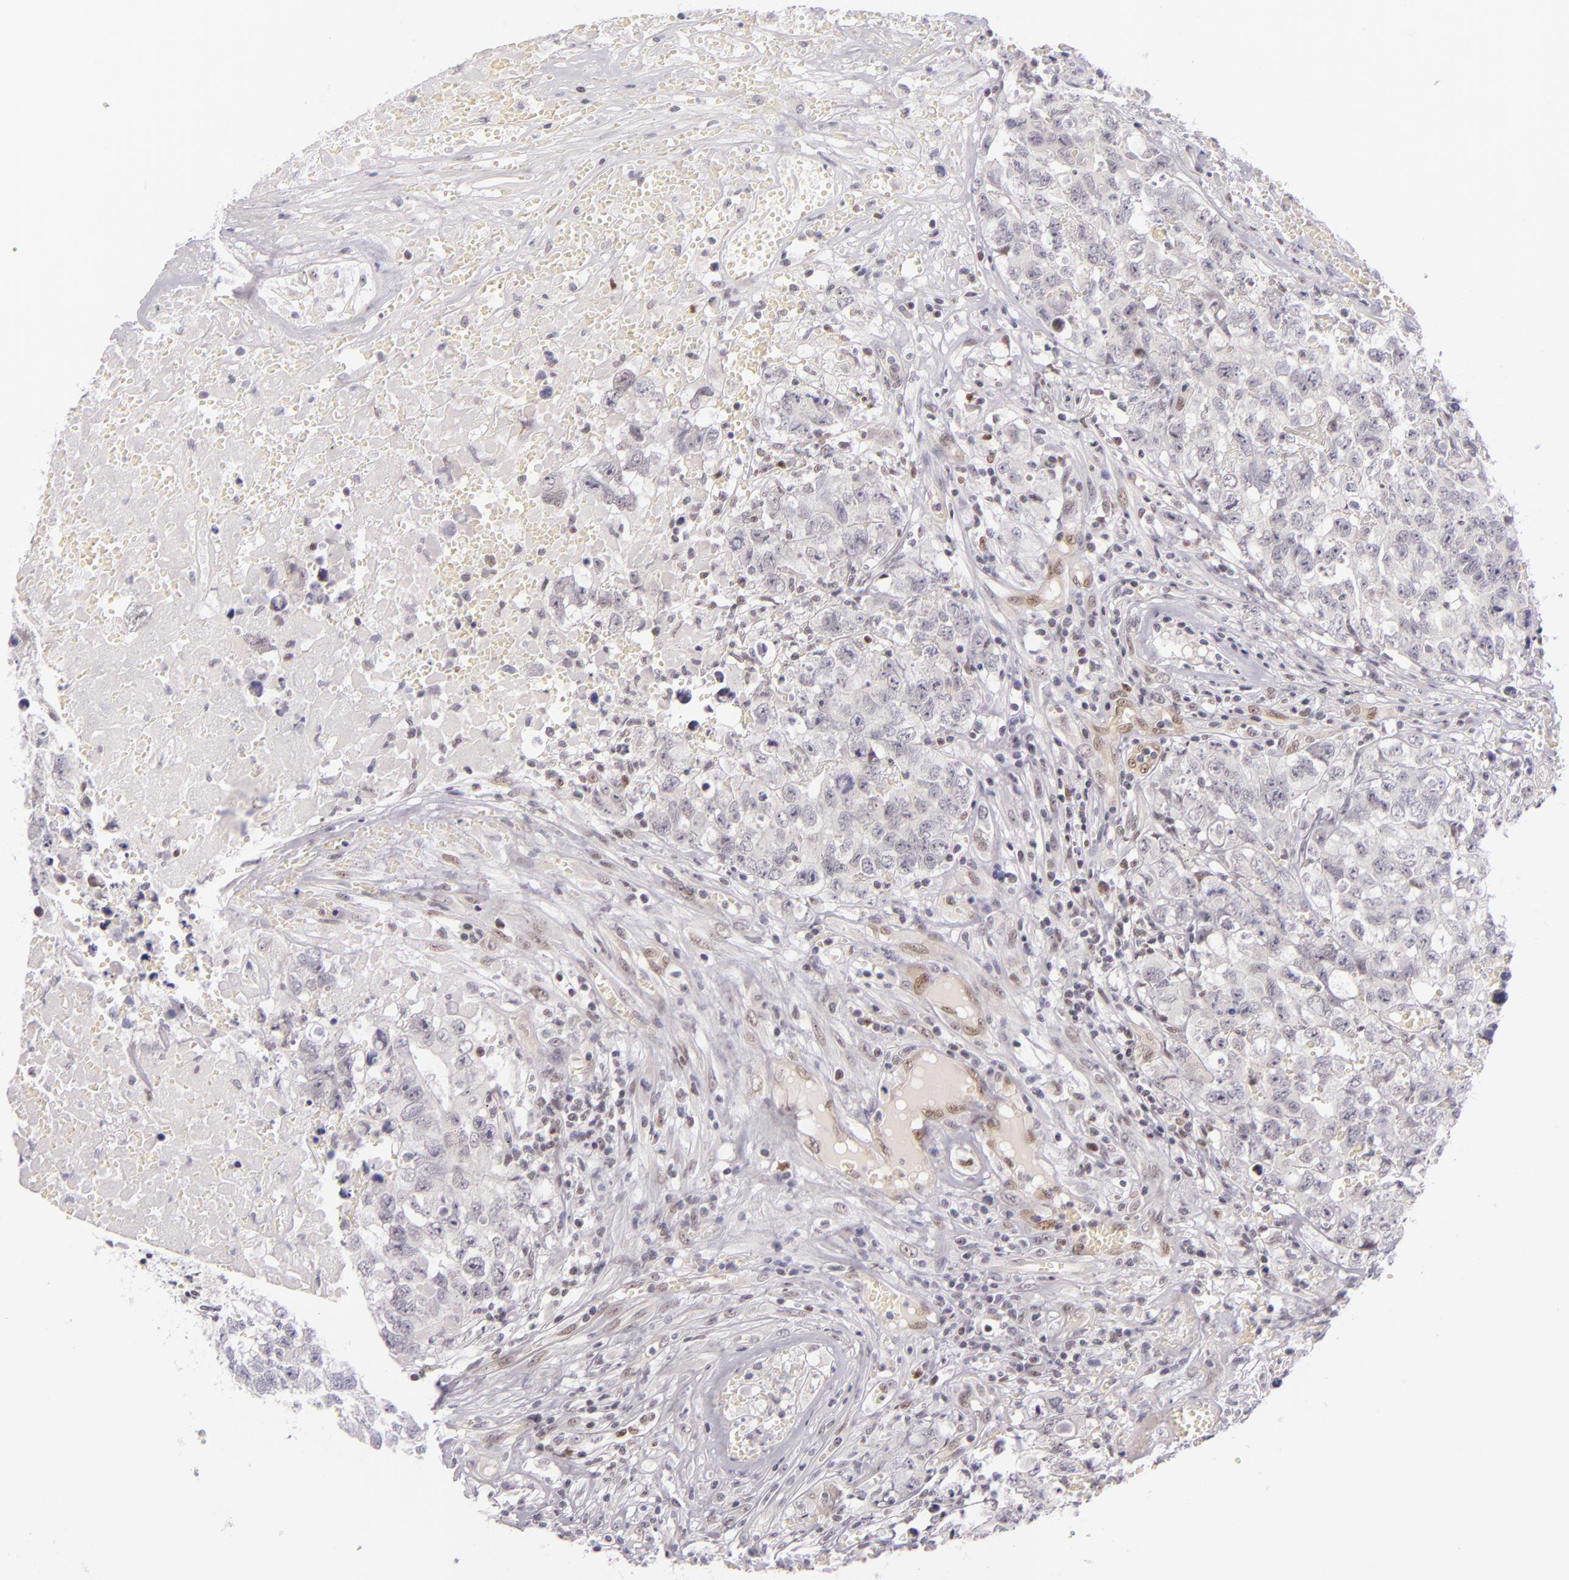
{"staining": {"intensity": "negative", "quantity": "none", "location": "none"}, "tissue": "testis cancer", "cell_type": "Tumor cells", "image_type": "cancer", "snomed": [{"axis": "morphology", "description": "Carcinoma, Embryonal, NOS"}, {"axis": "topography", "description": "Testis"}], "caption": "Human embryonal carcinoma (testis) stained for a protein using immunohistochemistry shows no staining in tumor cells.", "gene": "BCL3", "patient": {"sex": "male", "age": 31}}